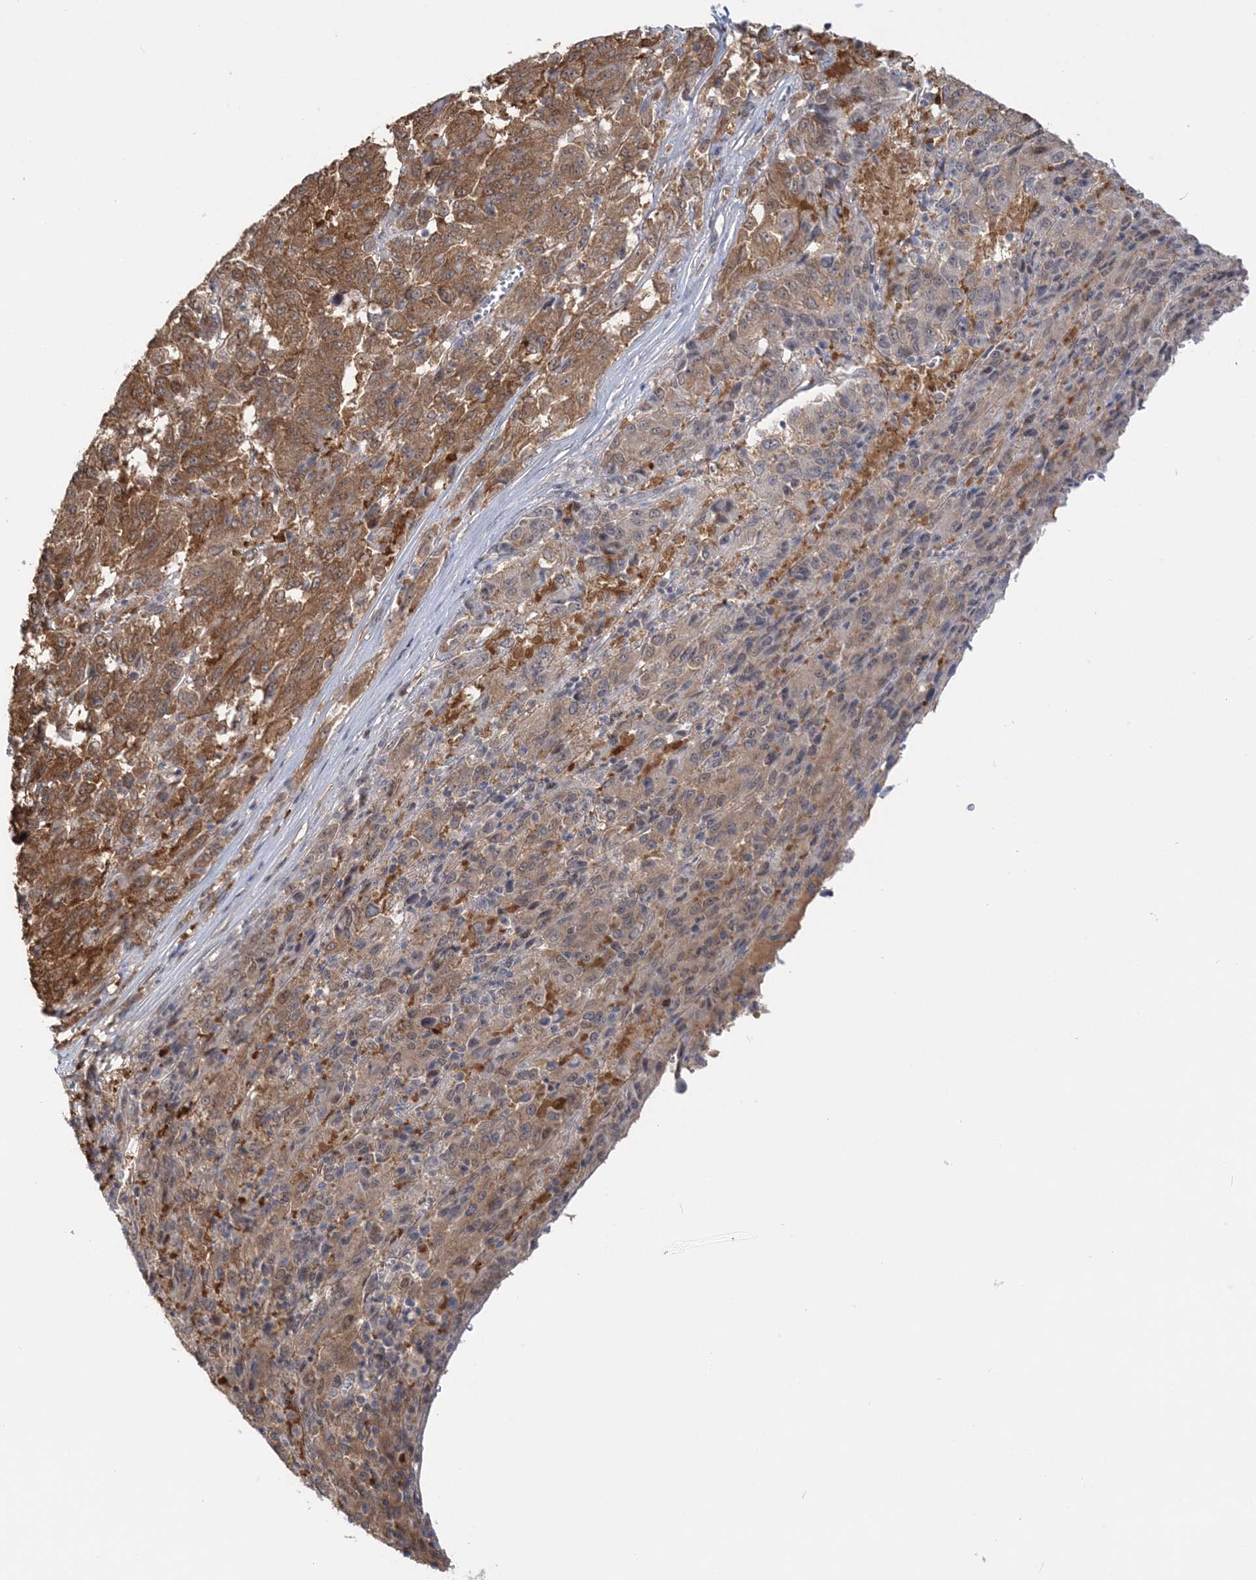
{"staining": {"intensity": "moderate", "quantity": ">75%", "location": "cytoplasmic/membranous"}, "tissue": "melanoma", "cell_type": "Tumor cells", "image_type": "cancer", "snomed": [{"axis": "morphology", "description": "Malignant melanoma, Metastatic site"}, {"axis": "topography", "description": "Lung"}], "caption": "Tumor cells display moderate cytoplasmic/membranous positivity in about >75% of cells in melanoma.", "gene": "THADA", "patient": {"sex": "male", "age": 64}}